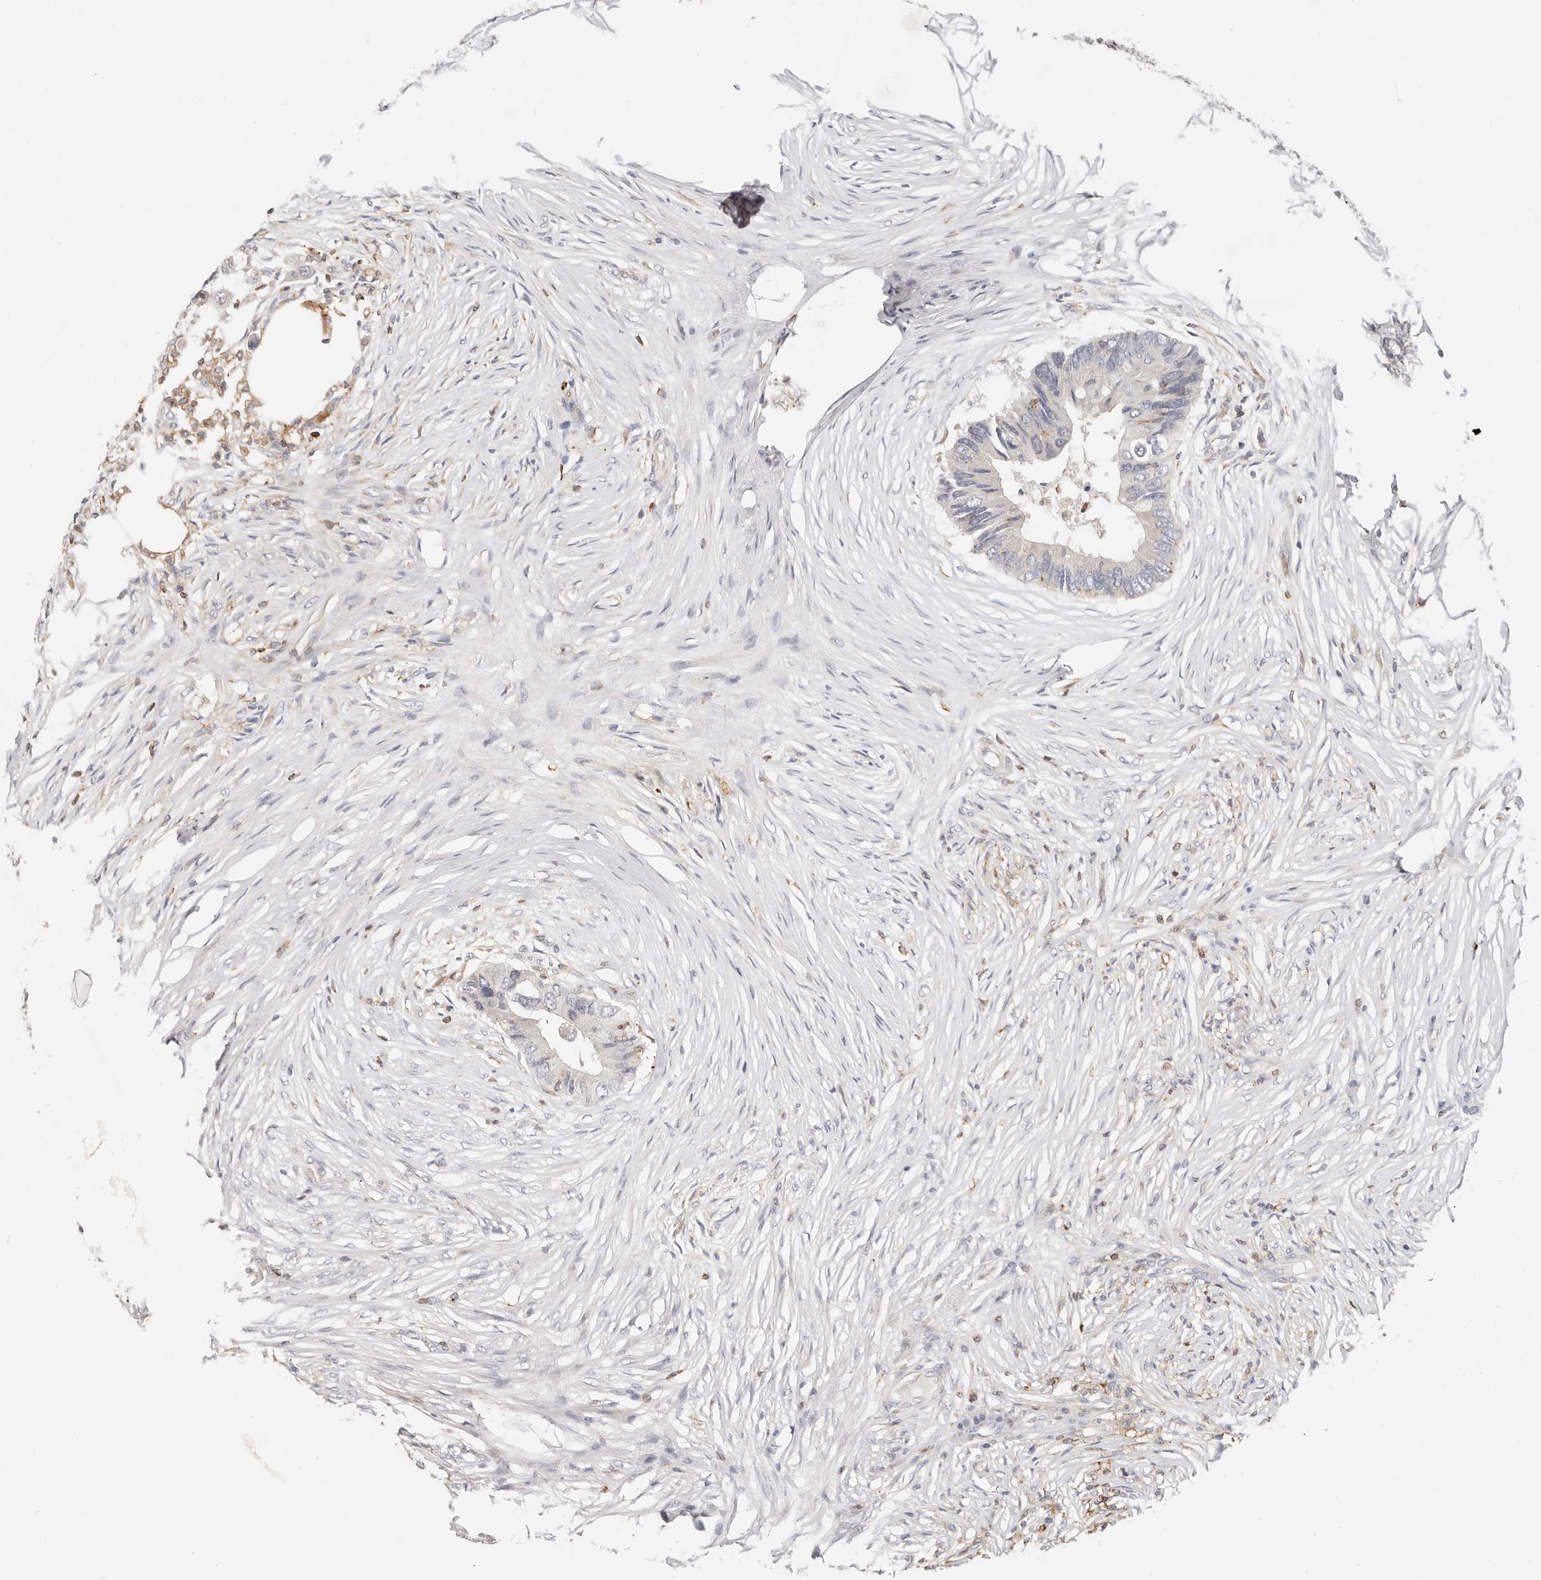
{"staining": {"intensity": "negative", "quantity": "none", "location": "none"}, "tissue": "colorectal cancer", "cell_type": "Tumor cells", "image_type": "cancer", "snomed": [{"axis": "morphology", "description": "Adenocarcinoma, NOS"}, {"axis": "topography", "description": "Colon"}], "caption": "There is no significant positivity in tumor cells of adenocarcinoma (colorectal). (DAB (3,3'-diaminobenzidine) immunohistochemistry (IHC), high magnification).", "gene": "TMEM63B", "patient": {"sex": "male", "age": 71}}